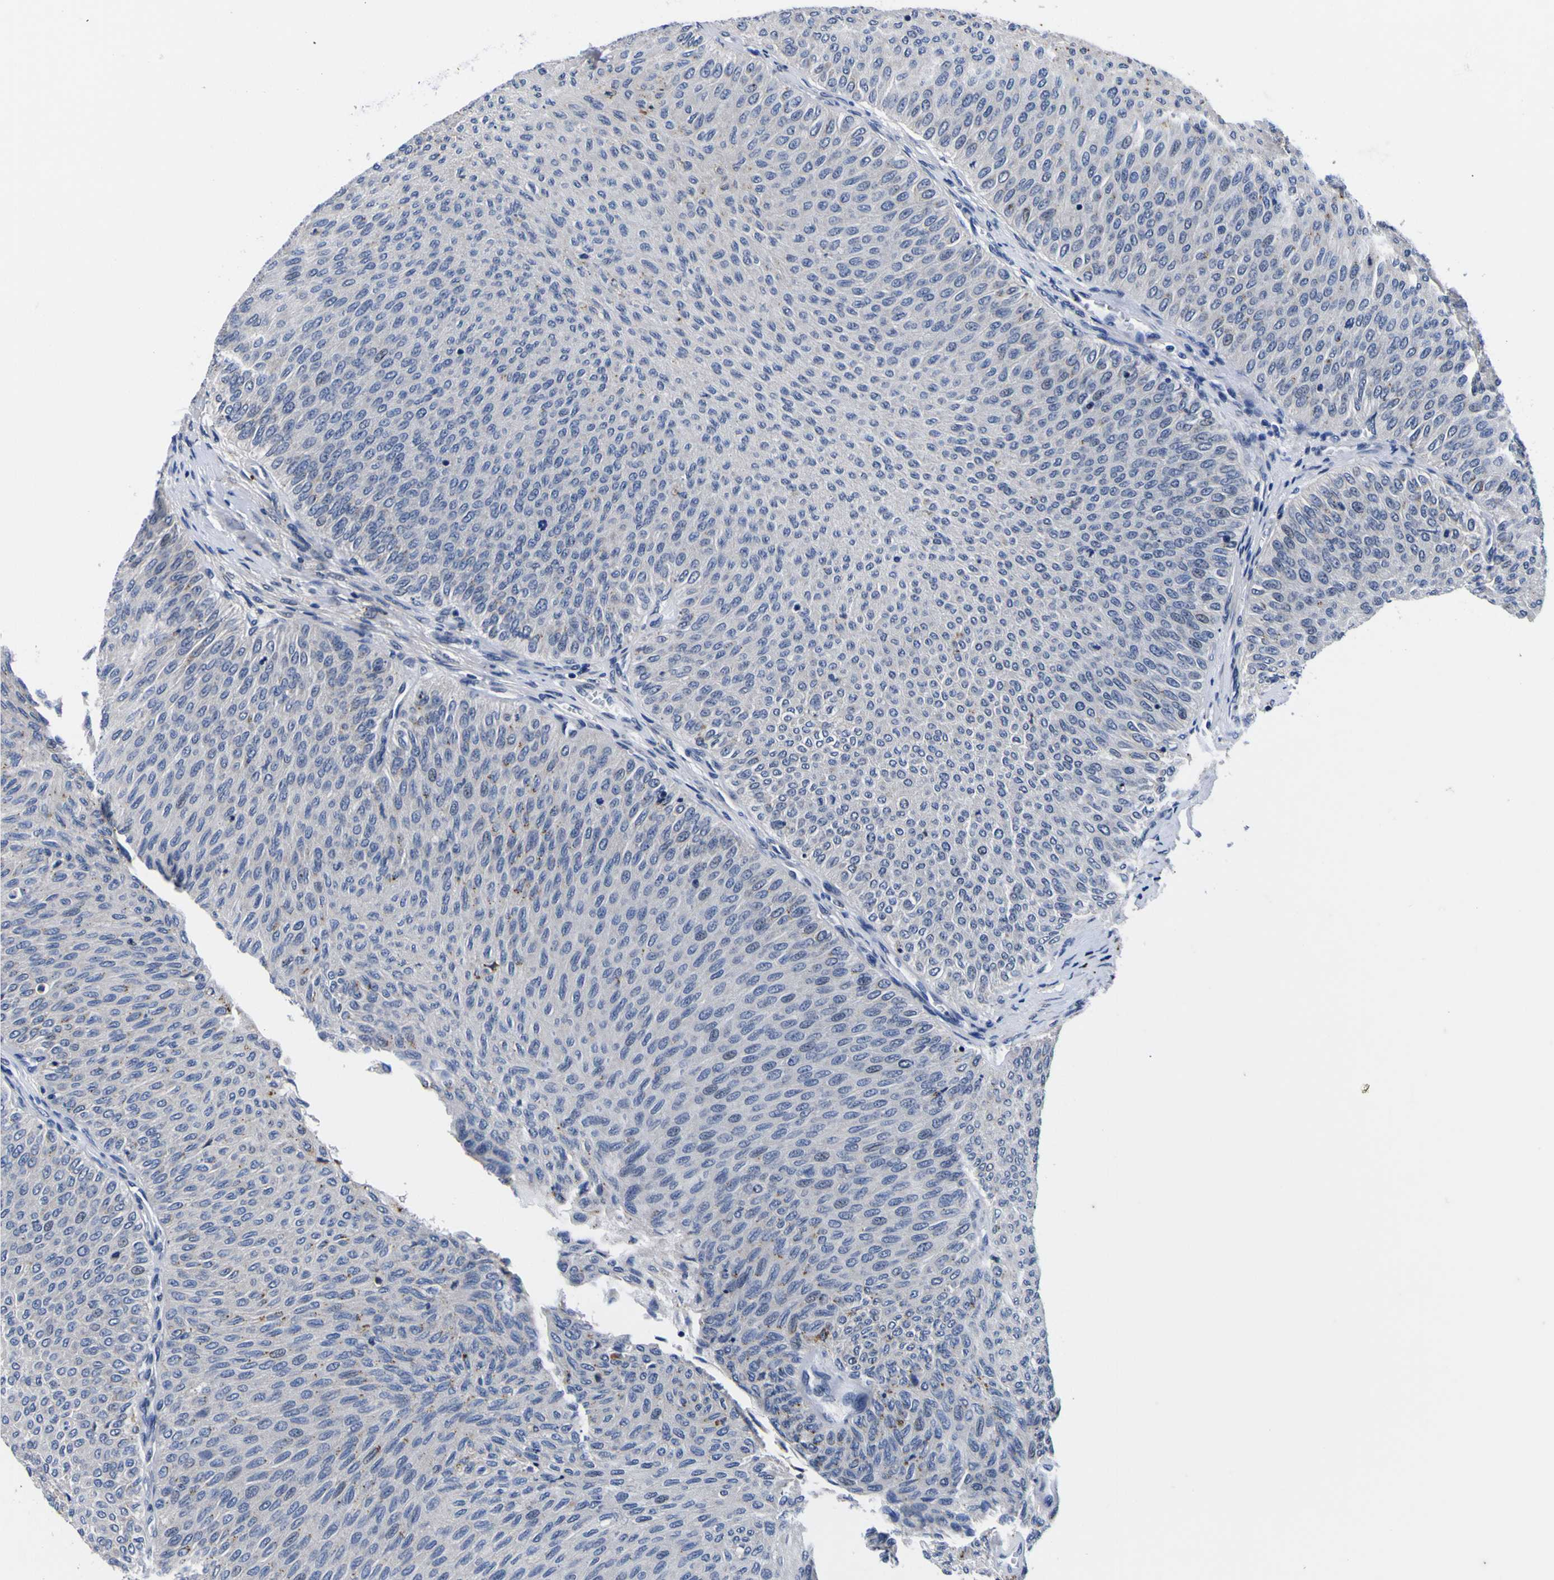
{"staining": {"intensity": "negative", "quantity": "none", "location": "none"}, "tissue": "urothelial cancer", "cell_type": "Tumor cells", "image_type": "cancer", "snomed": [{"axis": "morphology", "description": "Urothelial carcinoma, Low grade"}, {"axis": "topography", "description": "Urinary bladder"}], "caption": "Urothelial carcinoma (low-grade) stained for a protein using immunohistochemistry (IHC) displays no positivity tumor cells.", "gene": "IGFLR1", "patient": {"sex": "male", "age": 78}}